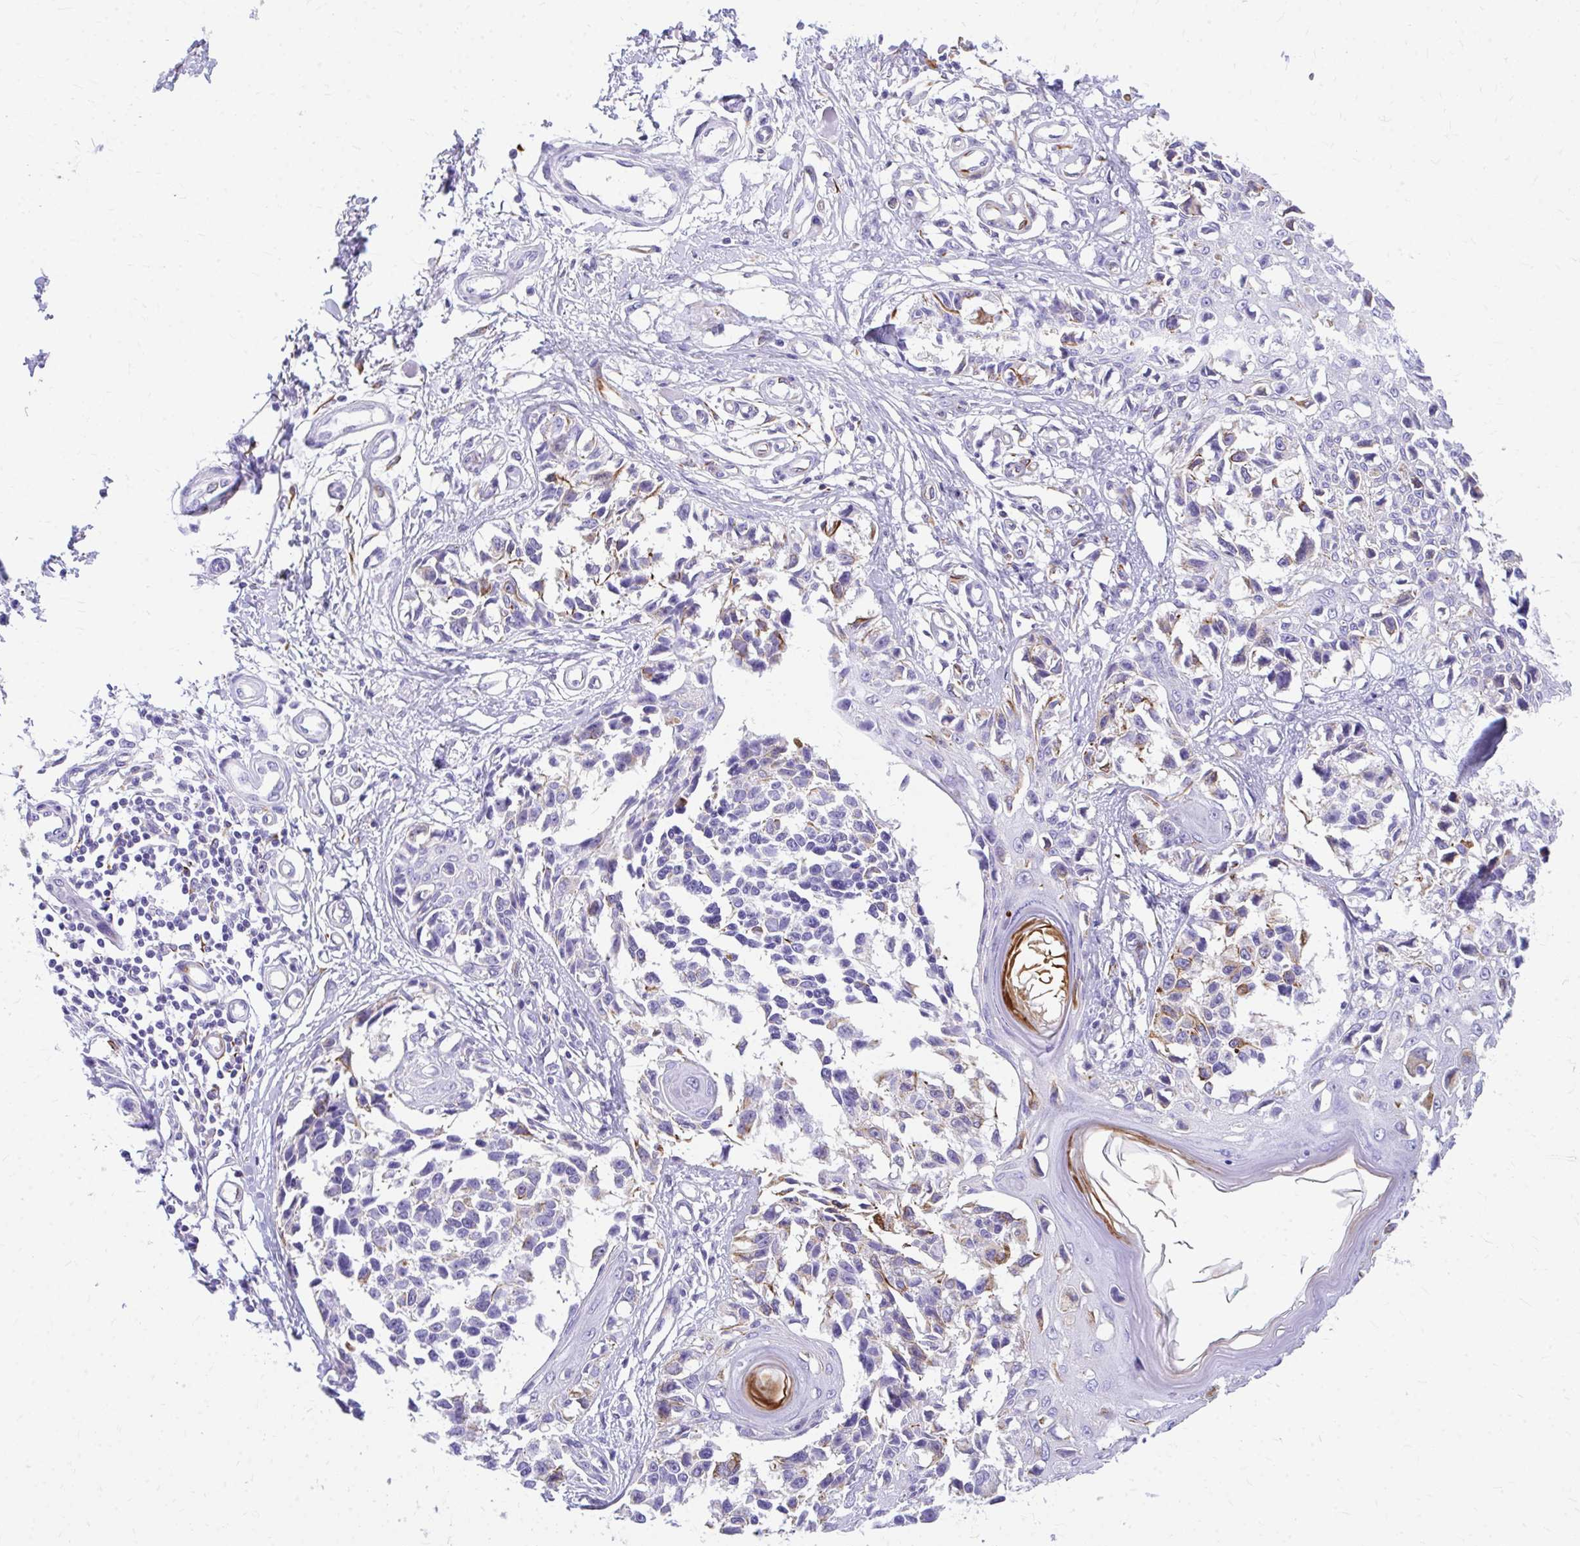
{"staining": {"intensity": "weak", "quantity": "<25%", "location": "cytoplasmic/membranous"}, "tissue": "melanoma", "cell_type": "Tumor cells", "image_type": "cancer", "snomed": [{"axis": "morphology", "description": "Malignant melanoma, NOS"}, {"axis": "topography", "description": "Skin"}], "caption": "A high-resolution histopathology image shows immunohistochemistry staining of melanoma, which shows no significant staining in tumor cells. The staining was performed using DAB (3,3'-diaminobenzidine) to visualize the protein expression in brown, while the nuclei were stained in blue with hematoxylin (Magnification: 20x).", "gene": "ZNF699", "patient": {"sex": "male", "age": 73}}